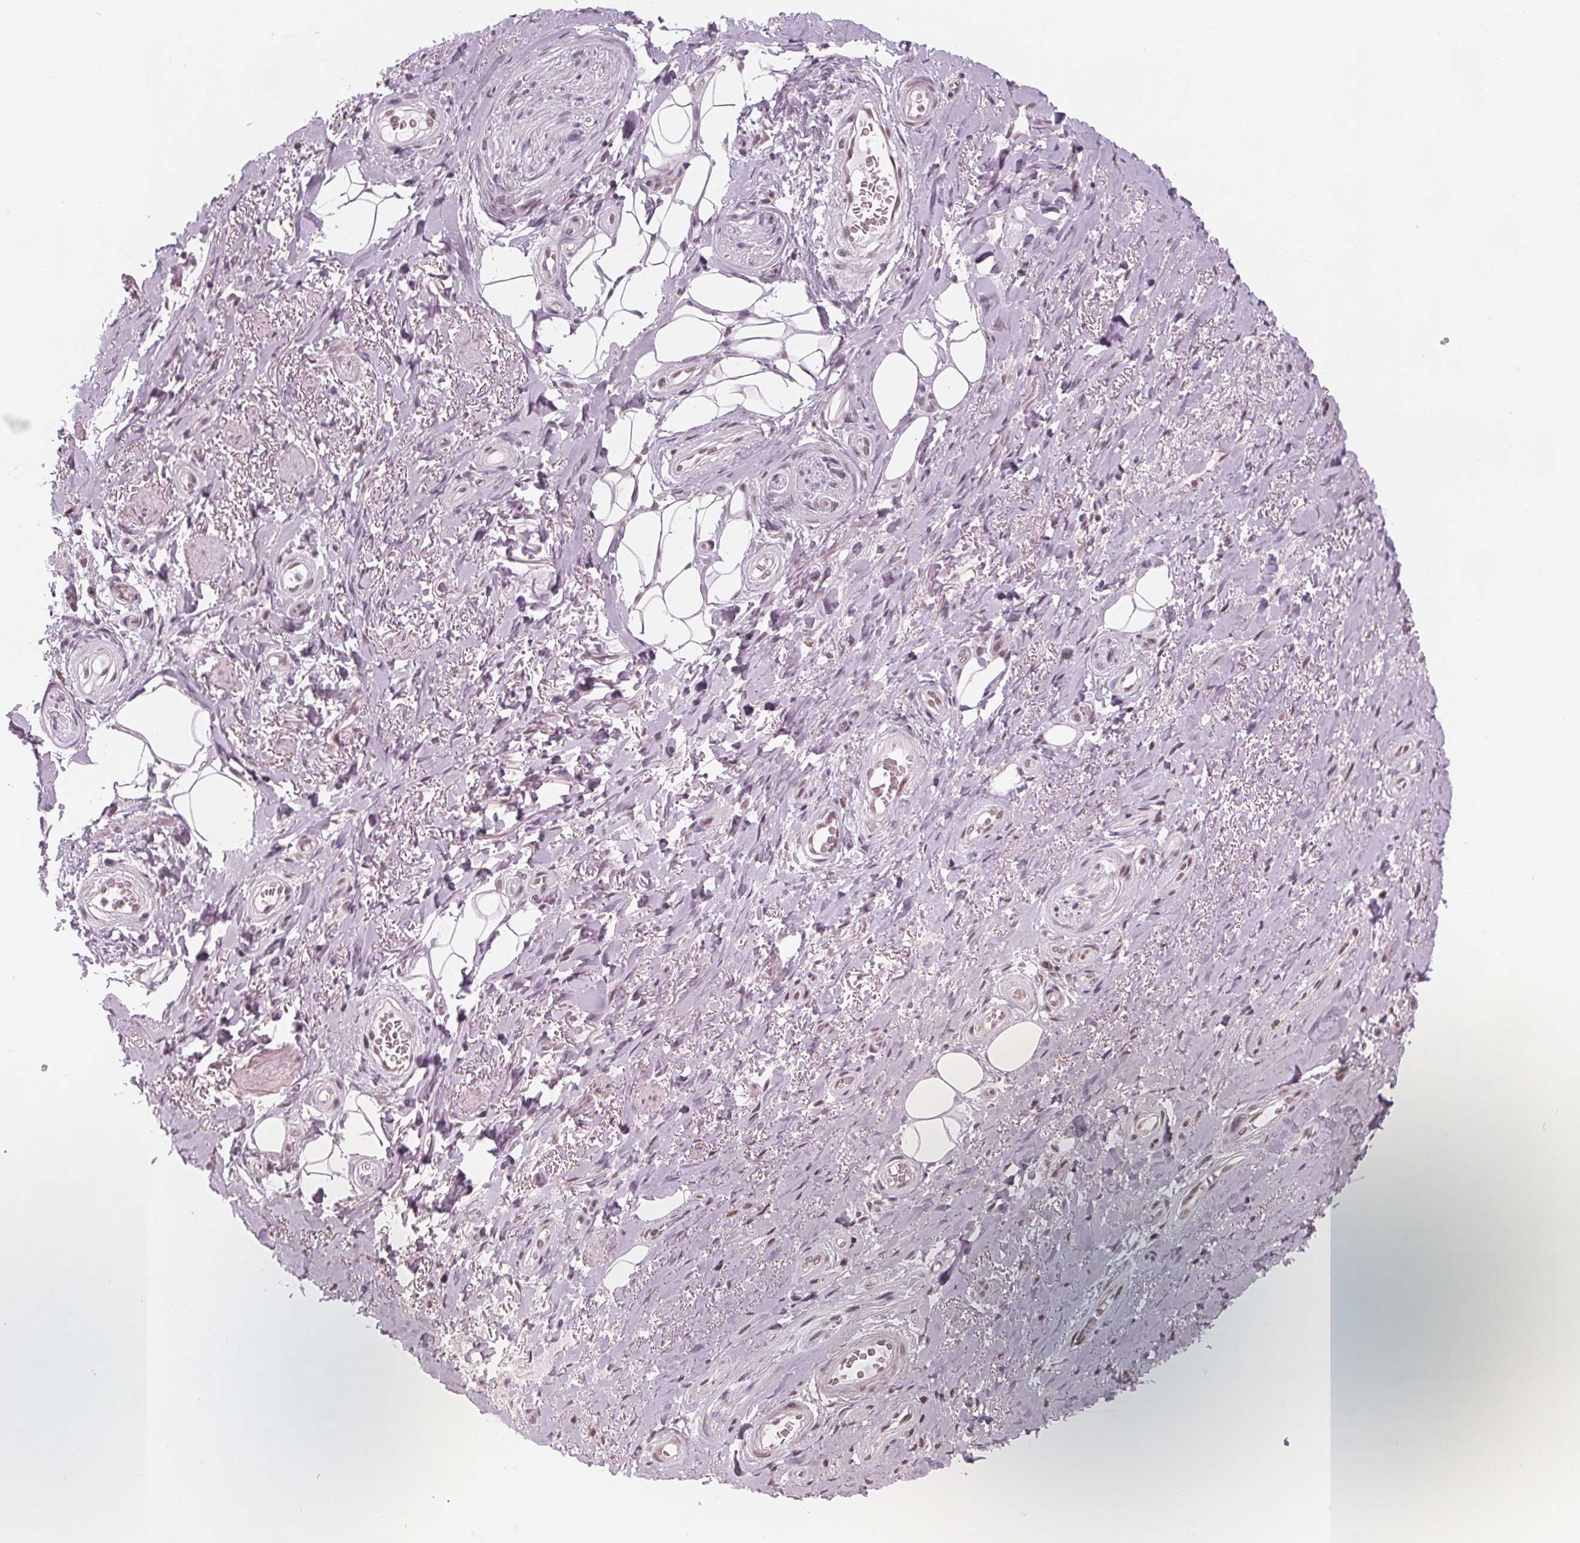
{"staining": {"intensity": "negative", "quantity": "none", "location": "none"}, "tissue": "adipose tissue", "cell_type": "Adipocytes", "image_type": "normal", "snomed": [{"axis": "morphology", "description": "Normal tissue, NOS"}, {"axis": "topography", "description": "Anal"}, {"axis": "topography", "description": "Peripheral nerve tissue"}], "caption": "This is a photomicrograph of immunohistochemistry (IHC) staining of normal adipose tissue, which shows no positivity in adipocytes. (Stains: DAB (3,3'-diaminobenzidine) IHC with hematoxylin counter stain, Microscopy: brightfield microscopy at high magnification).", "gene": "DPM2", "patient": {"sex": "male", "age": 53}}